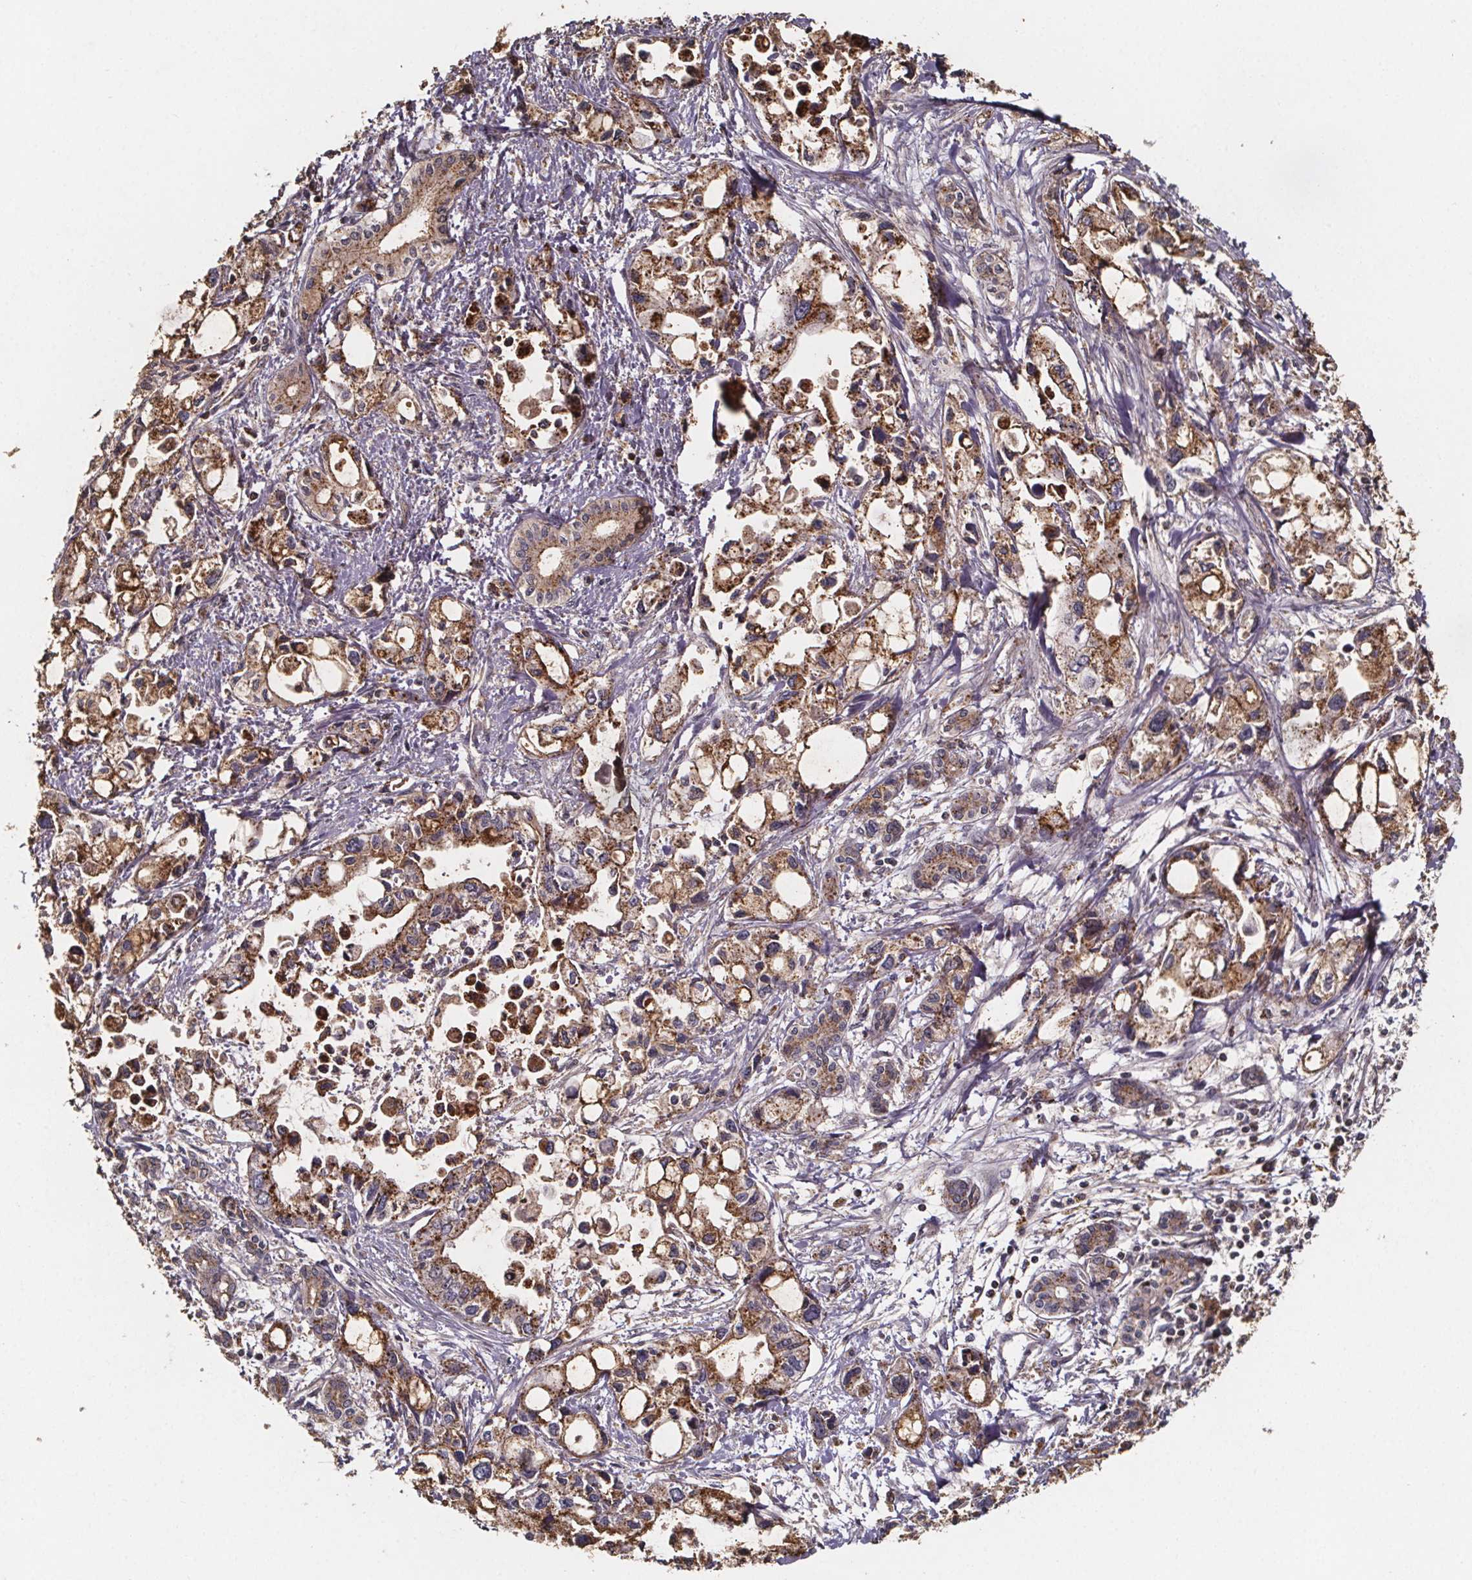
{"staining": {"intensity": "moderate", "quantity": ">75%", "location": "cytoplasmic/membranous"}, "tissue": "pancreatic cancer", "cell_type": "Tumor cells", "image_type": "cancer", "snomed": [{"axis": "morphology", "description": "Adenocarcinoma, NOS"}, {"axis": "topography", "description": "Pancreas"}], "caption": "A medium amount of moderate cytoplasmic/membranous expression is identified in about >75% of tumor cells in pancreatic cancer (adenocarcinoma) tissue.", "gene": "ZNF879", "patient": {"sex": "female", "age": 61}}